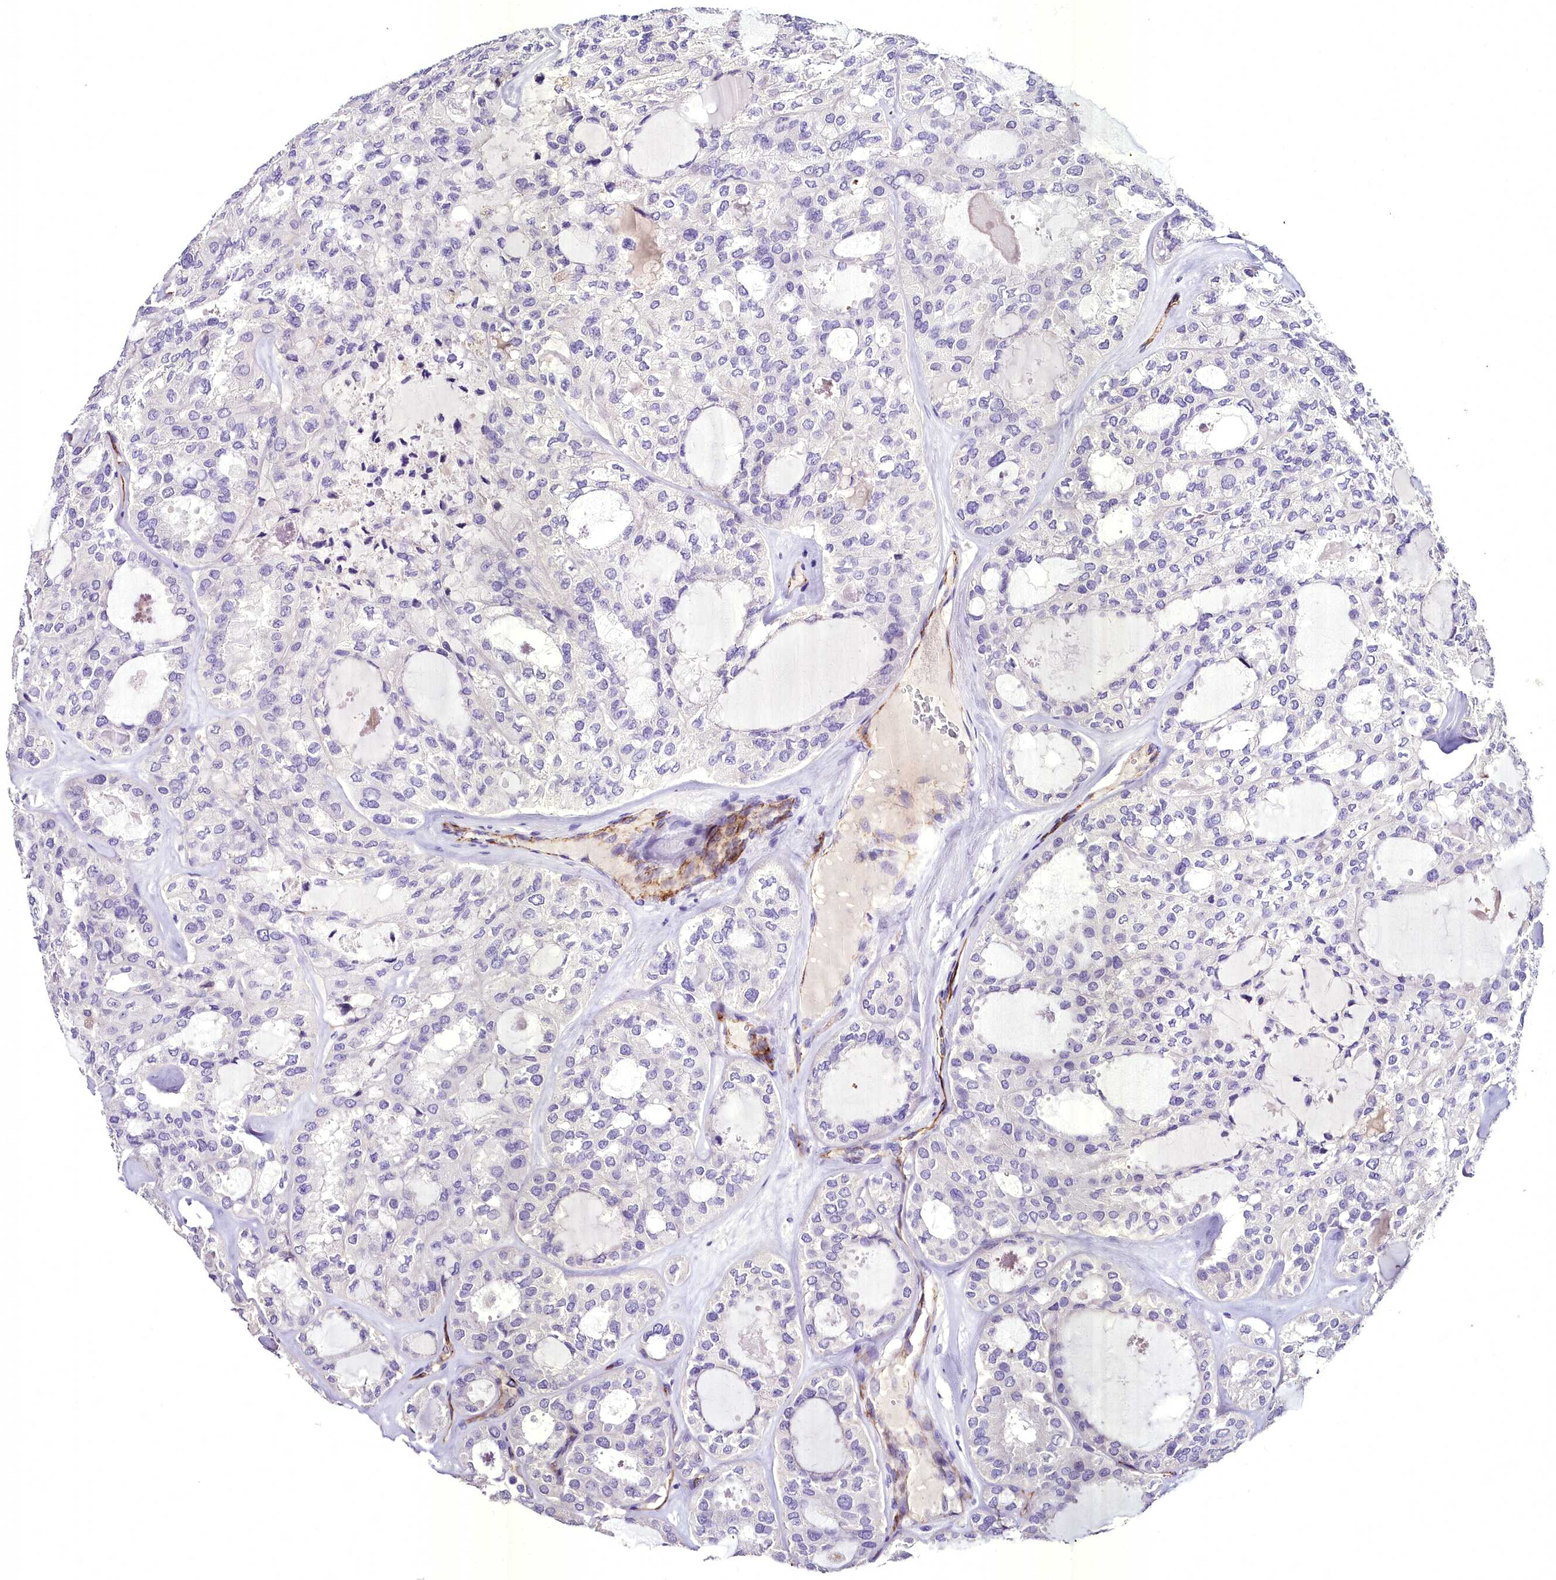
{"staining": {"intensity": "negative", "quantity": "none", "location": "none"}, "tissue": "thyroid cancer", "cell_type": "Tumor cells", "image_type": "cancer", "snomed": [{"axis": "morphology", "description": "Follicular adenoma carcinoma, NOS"}, {"axis": "topography", "description": "Thyroid gland"}], "caption": "This is a photomicrograph of immunohistochemistry staining of thyroid cancer (follicular adenoma carcinoma), which shows no positivity in tumor cells.", "gene": "MS4A18", "patient": {"sex": "male", "age": 75}}